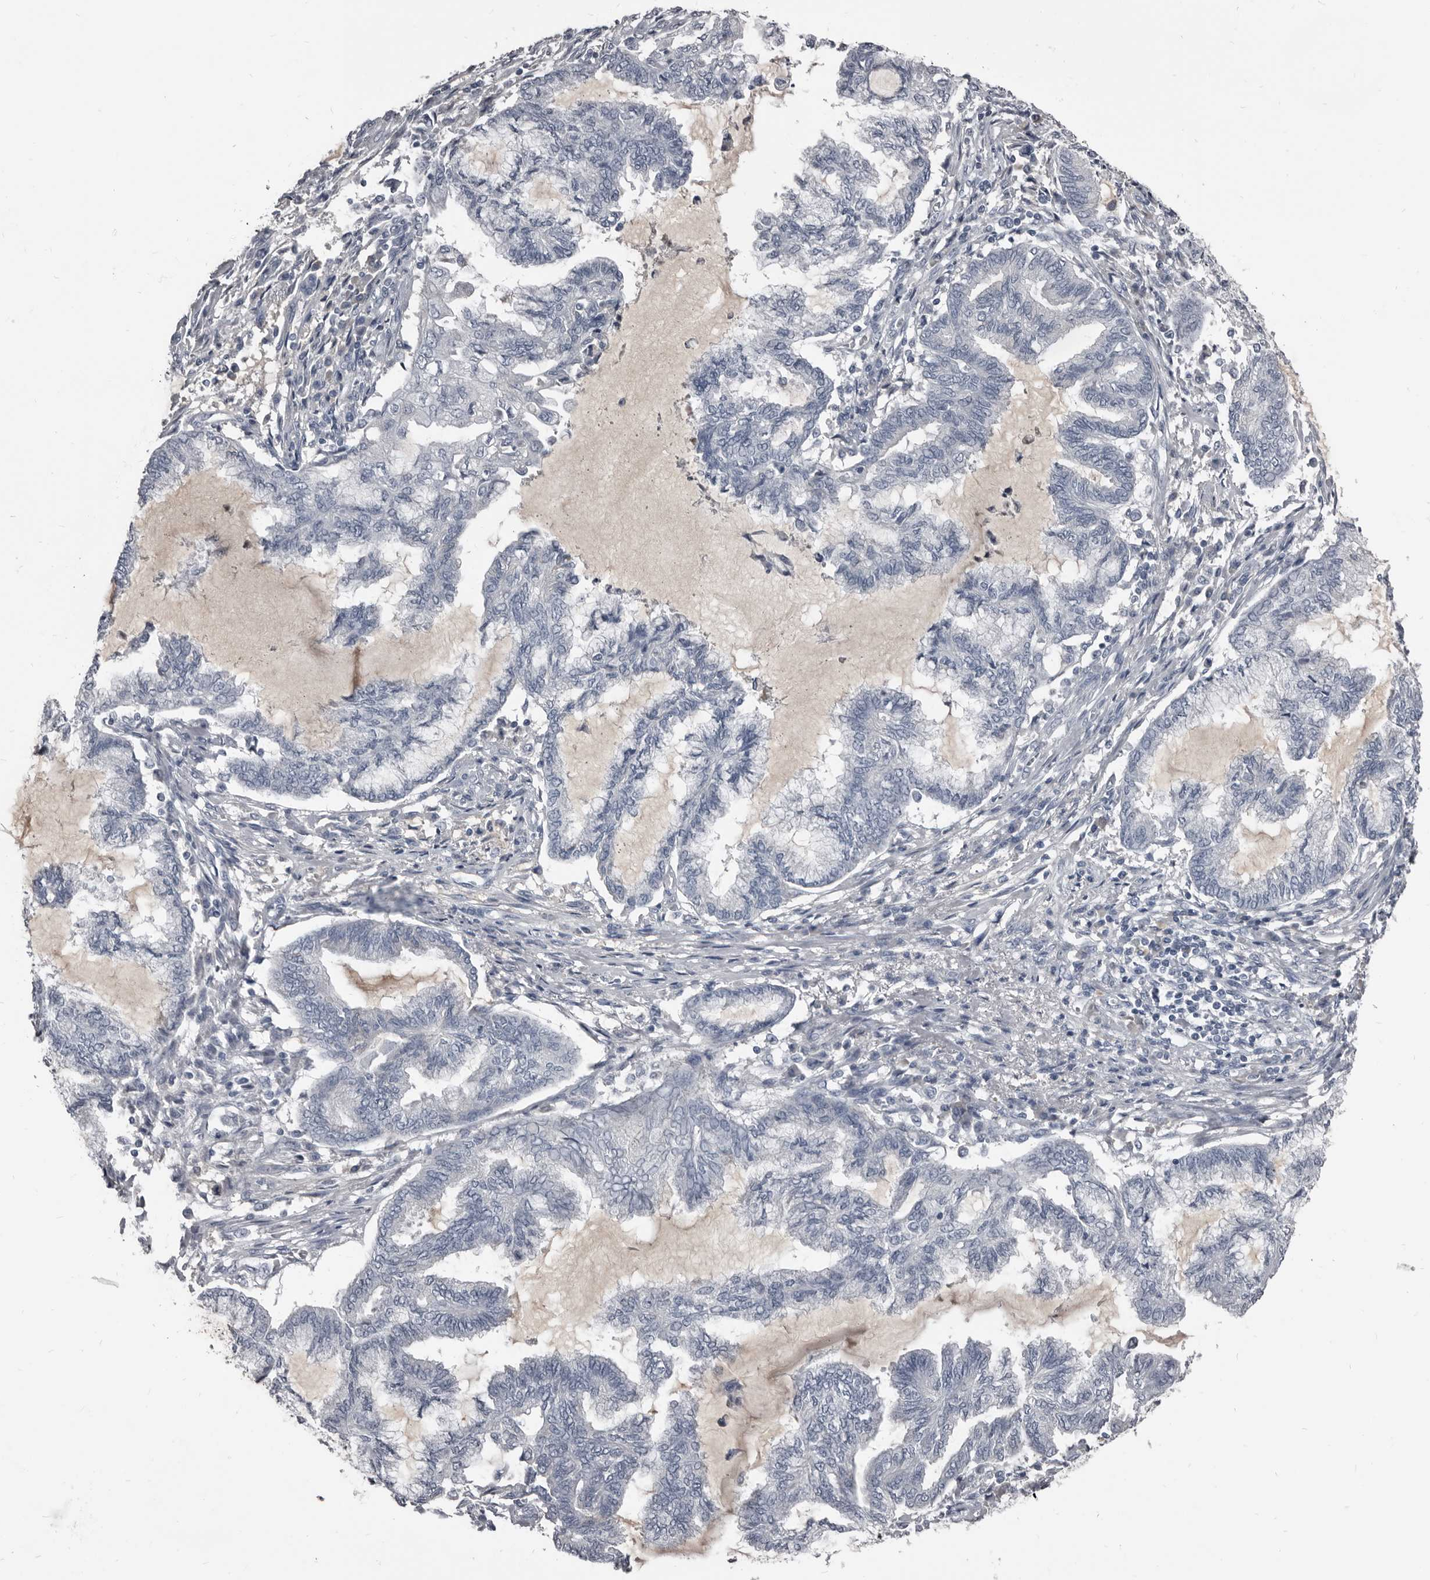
{"staining": {"intensity": "negative", "quantity": "none", "location": "none"}, "tissue": "endometrial cancer", "cell_type": "Tumor cells", "image_type": "cancer", "snomed": [{"axis": "morphology", "description": "Adenocarcinoma, NOS"}, {"axis": "topography", "description": "Endometrium"}], "caption": "Endometrial cancer (adenocarcinoma) was stained to show a protein in brown. There is no significant expression in tumor cells.", "gene": "GREB1", "patient": {"sex": "female", "age": 86}}